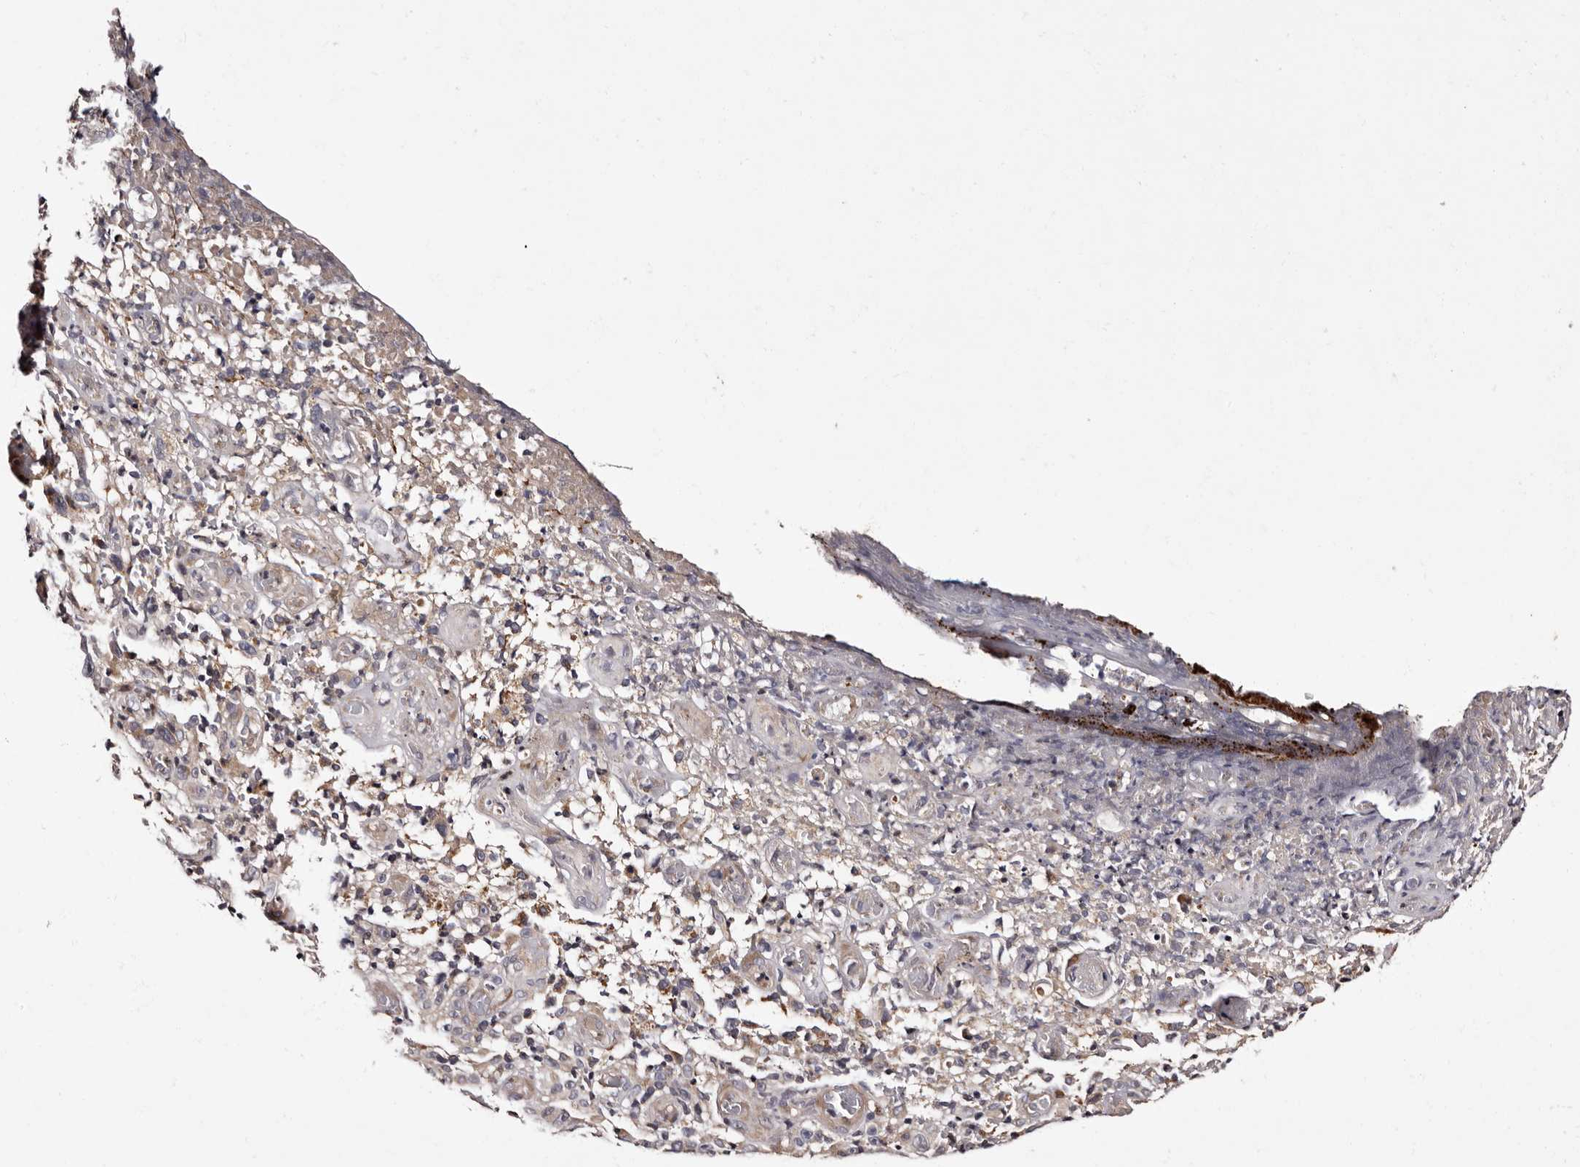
{"staining": {"intensity": "weak", "quantity": "<25%", "location": "cytoplasmic/membranous"}, "tissue": "melanoma", "cell_type": "Tumor cells", "image_type": "cancer", "snomed": [{"axis": "morphology", "description": "Malignant melanoma, NOS"}, {"axis": "topography", "description": "Skin"}], "caption": "Tumor cells show no significant protein staining in malignant melanoma.", "gene": "ADCK5", "patient": {"sex": "female", "age": 82}}